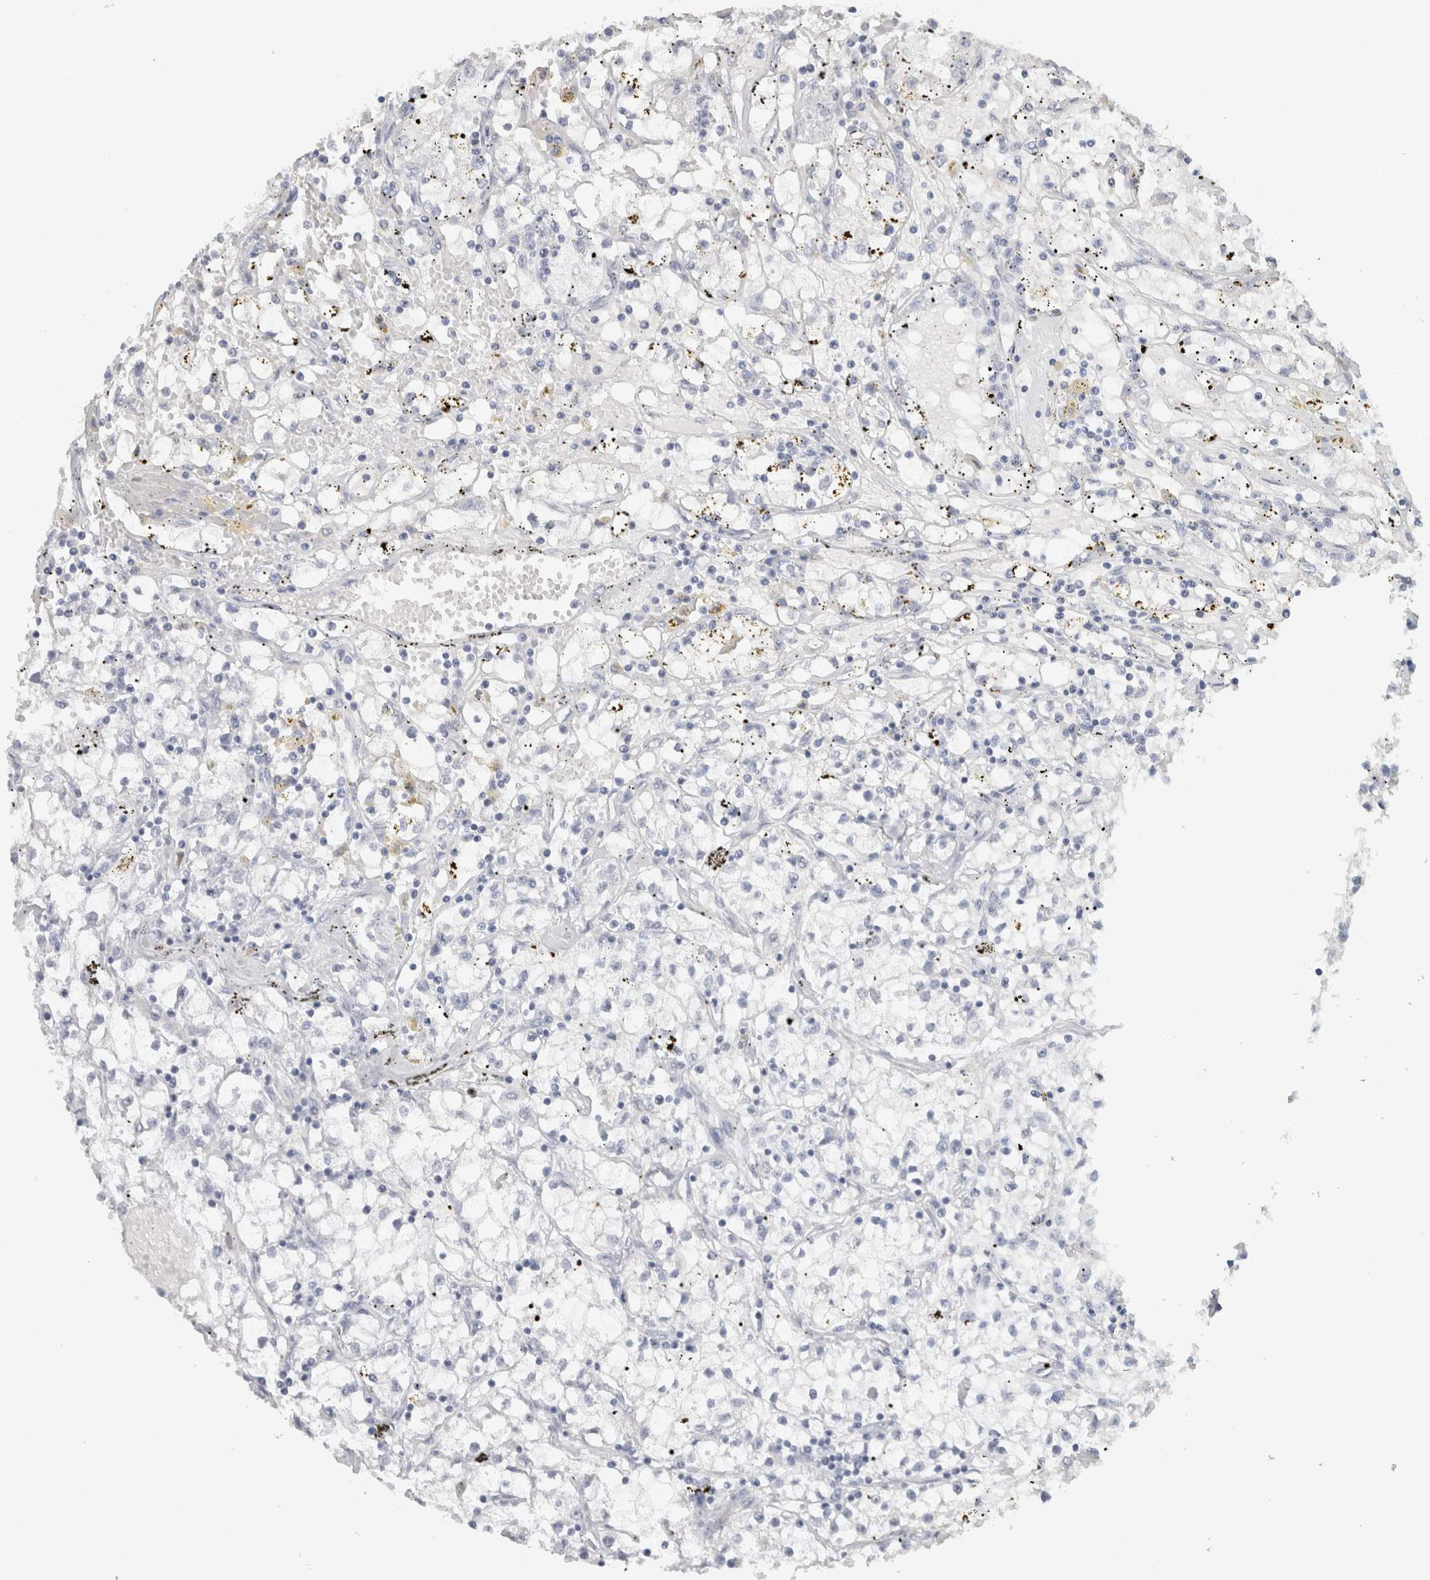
{"staining": {"intensity": "negative", "quantity": "none", "location": "none"}, "tissue": "renal cancer", "cell_type": "Tumor cells", "image_type": "cancer", "snomed": [{"axis": "morphology", "description": "Adenocarcinoma, NOS"}, {"axis": "topography", "description": "Kidney"}], "caption": "A histopathology image of renal cancer stained for a protein exhibits no brown staining in tumor cells.", "gene": "TSPAN8", "patient": {"sex": "male", "age": 56}}